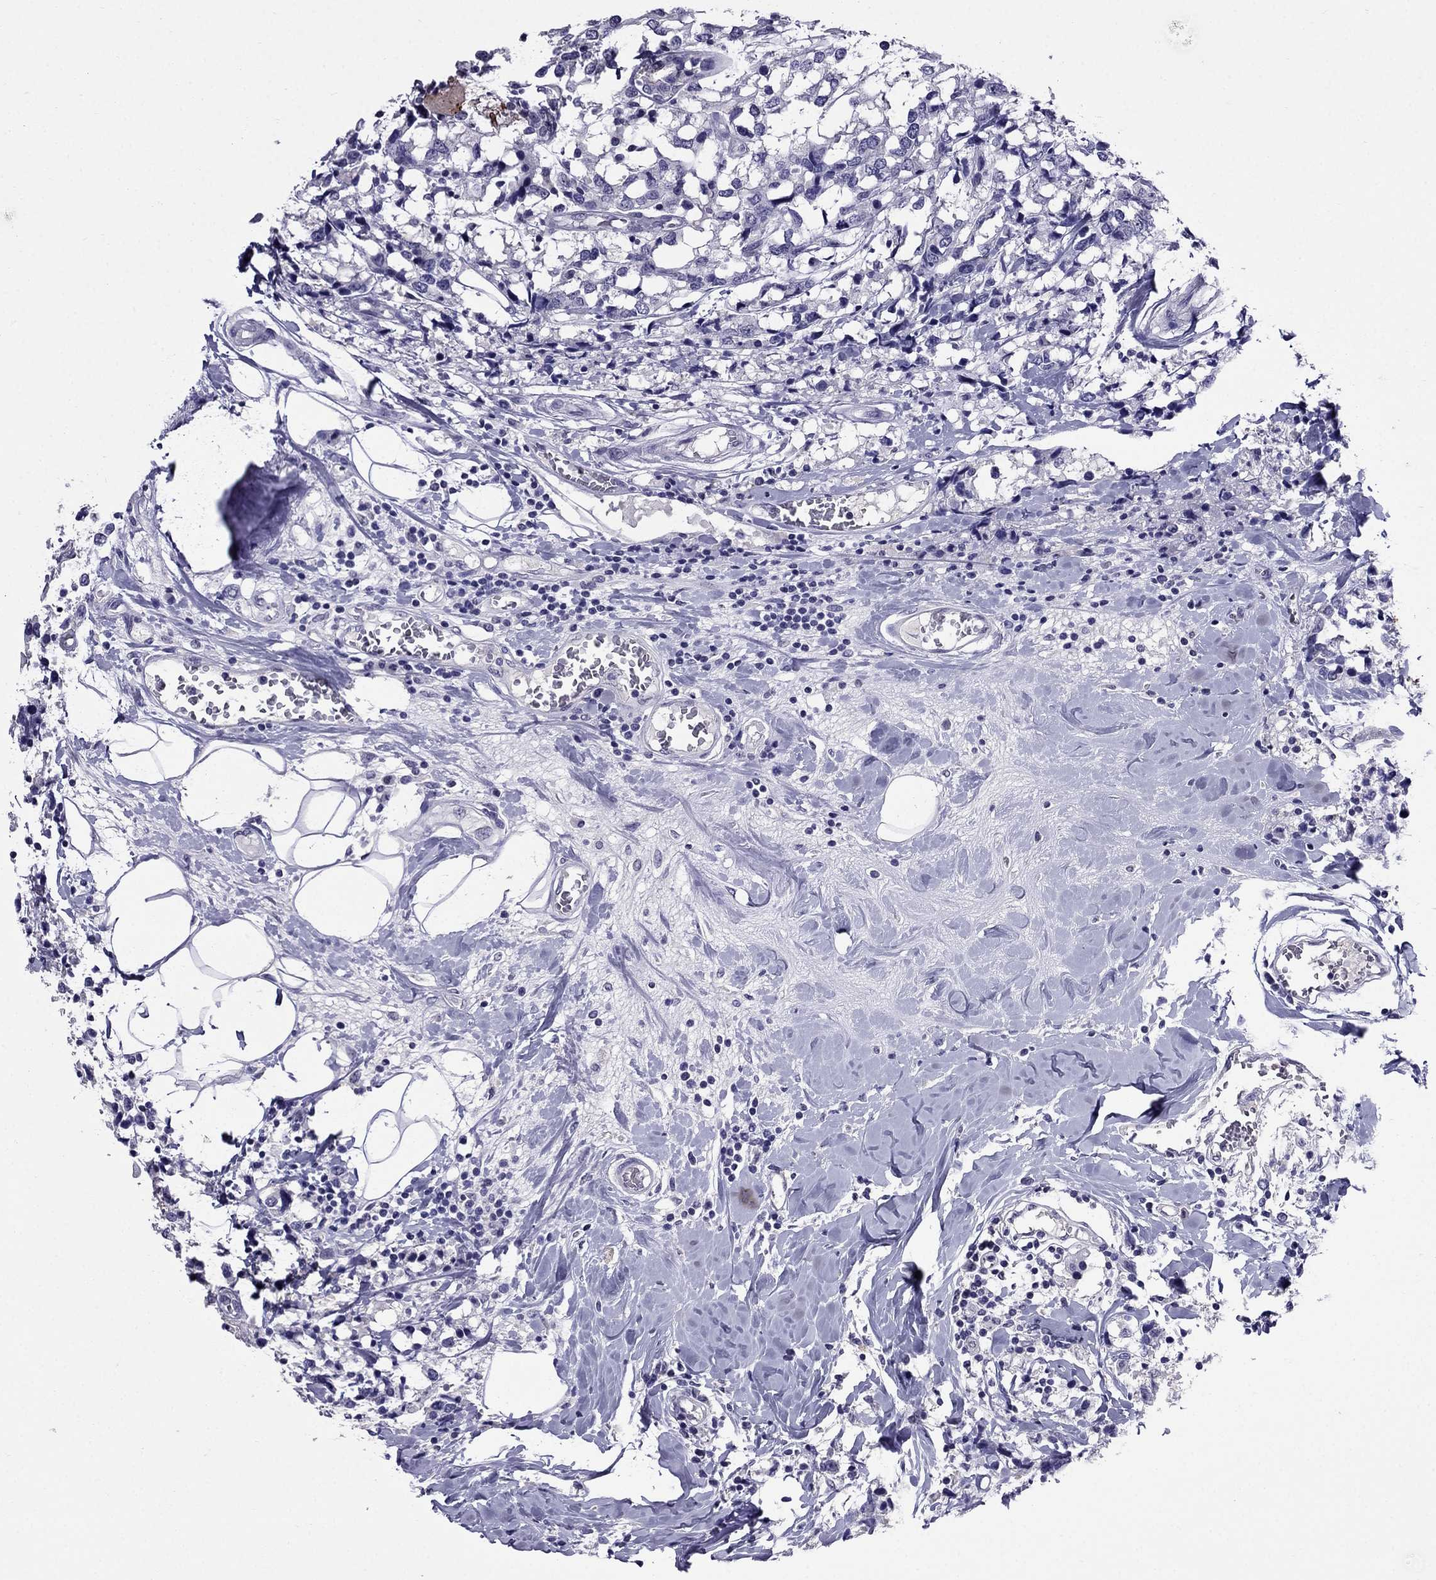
{"staining": {"intensity": "negative", "quantity": "none", "location": "none"}, "tissue": "breast cancer", "cell_type": "Tumor cells", "image_type": "cancer", "snomed": [{"axis": "morphology", "description": "Lobular carcinoma"}, {"axis": "topography", "description": "Breast"}], "caption": "Human lobular carcinoma (breast) stained for a protein using immunohistochemistry (IHC) exhibits no expression in tumor cells.", "gene": "OLFM4", "patient": {"sex": "female", "age": 59}}